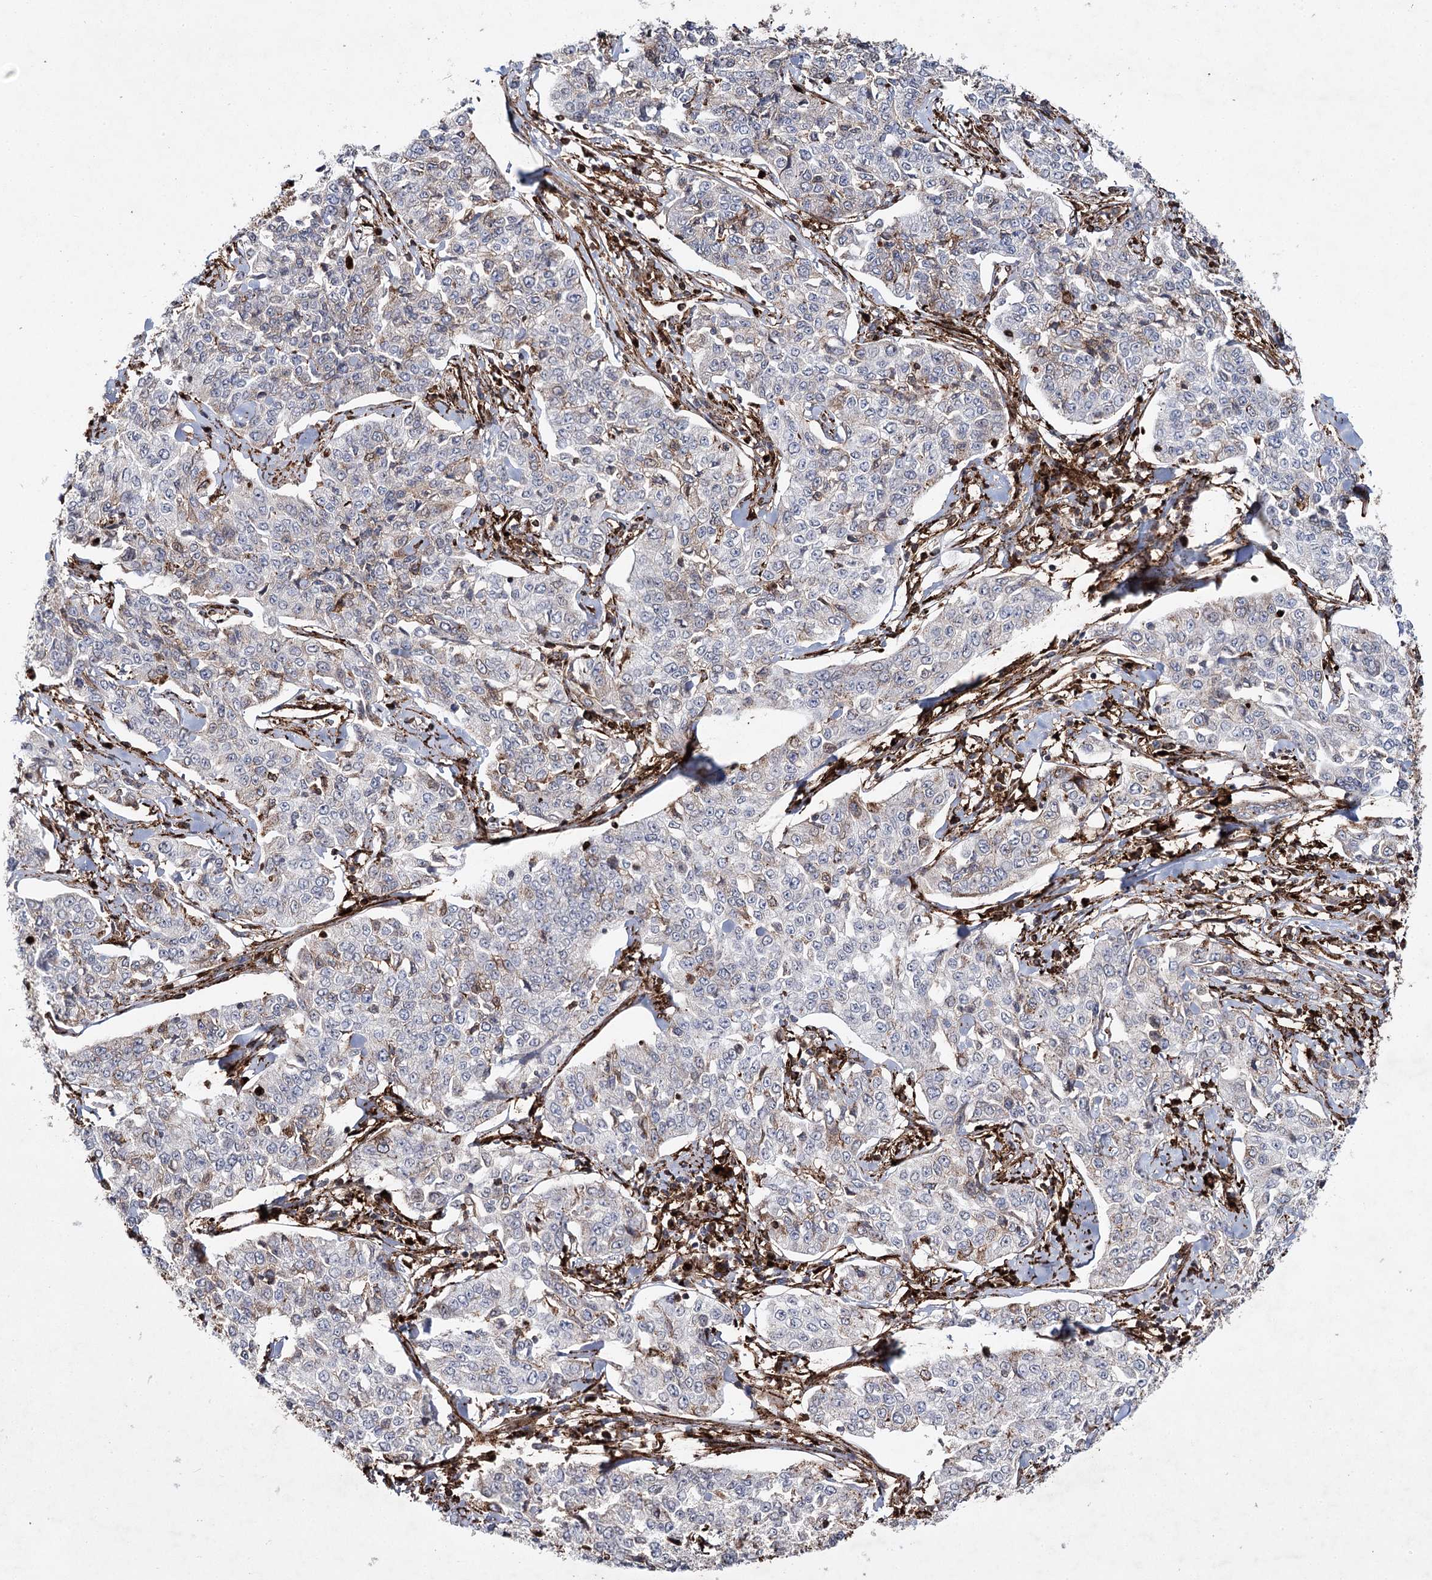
{"staining": {"intensity": "negative", "quantity": "none", "location": "none"}, "tissue": "cervical cancer", "cell_type": "Tumor cells", "image_type": "cancer", "snomed": [{"axis": "morphology", "description": "Squamous cell carcinoma, NOS"}, {"axis": "topography", "description": "Cervix"}], "caption": "Image shows no significant protein staining in tumor cells of cervical squamous cell carcinoma.", "gene": "DCUN1D4", "patient": {"sex": "female", "age": 35}}